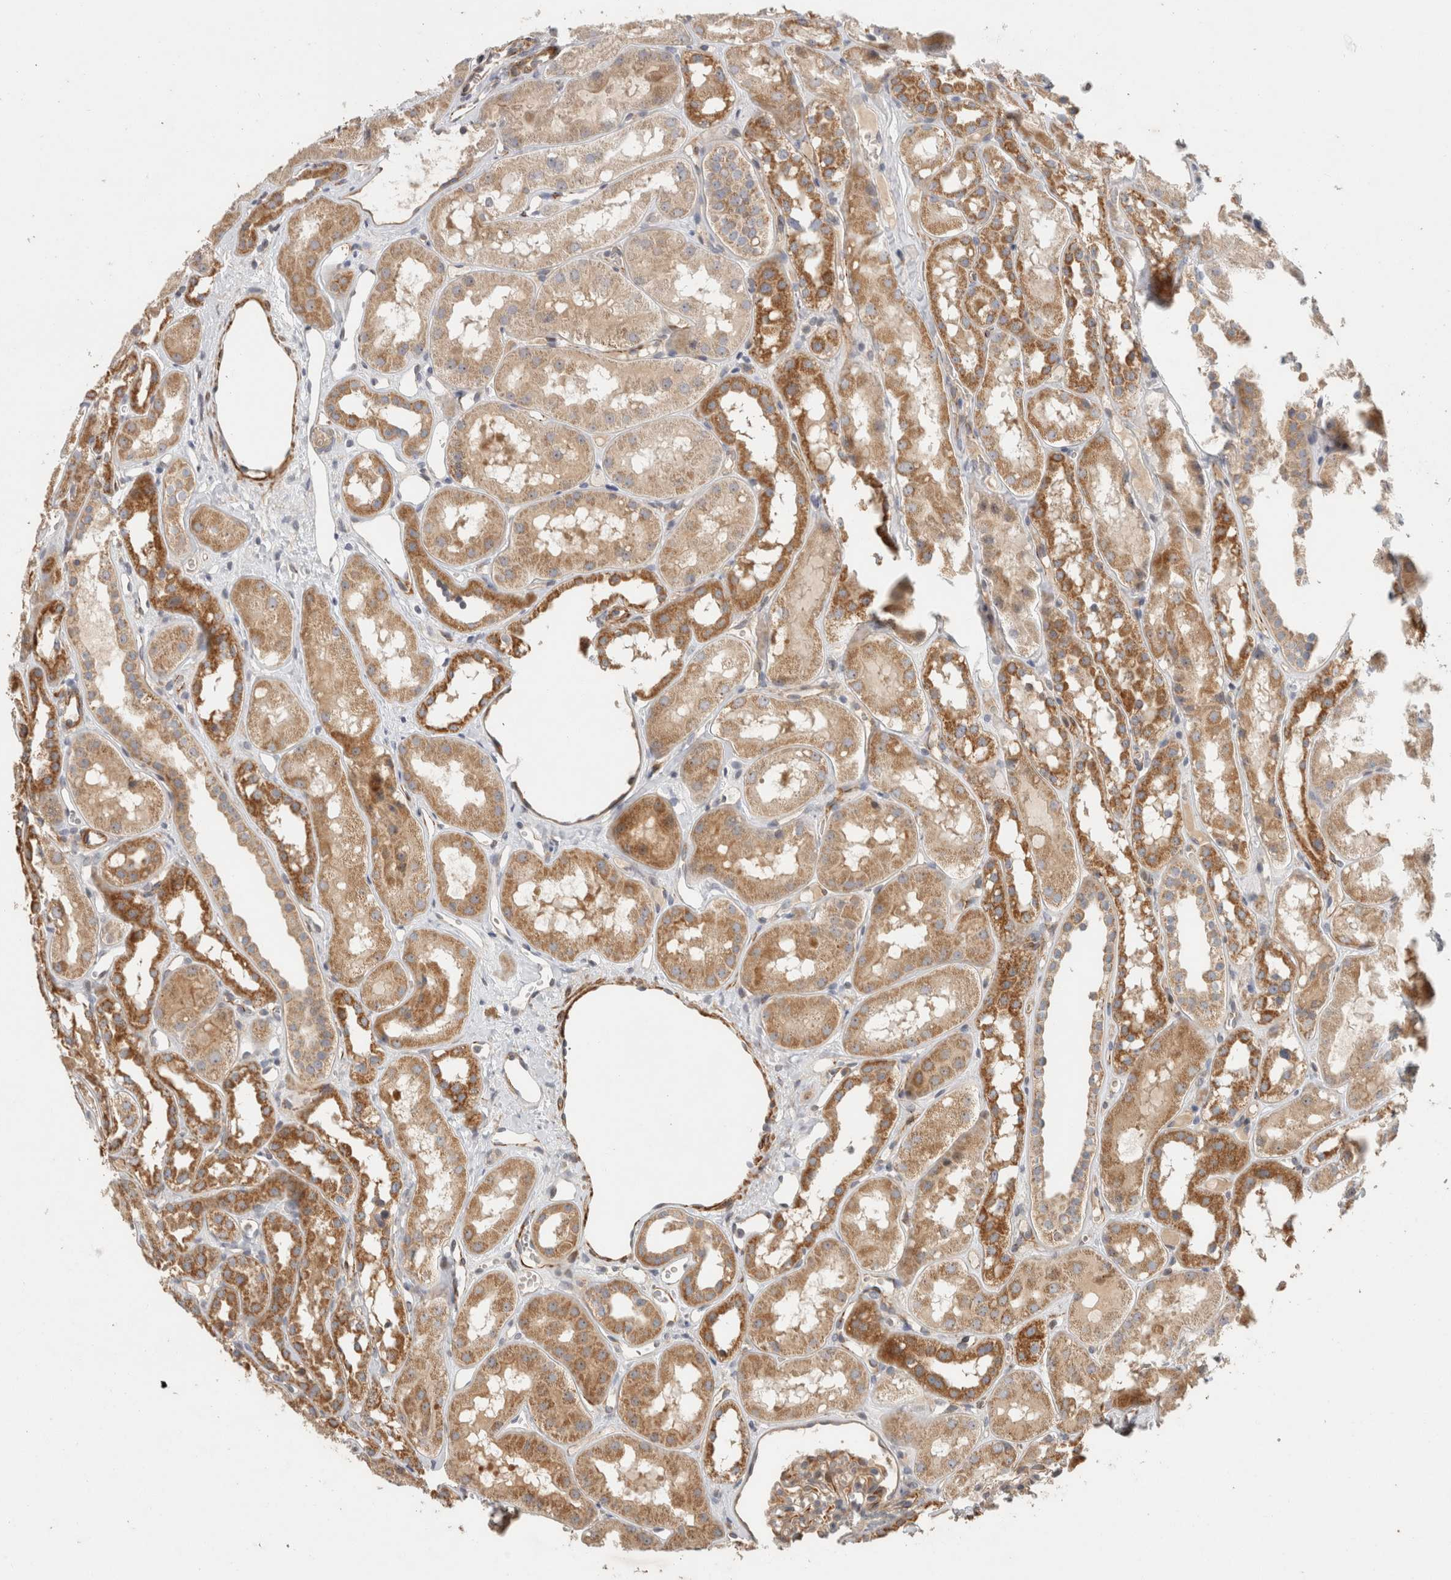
{"staining": {"intensity": "moderate", "quantity": "<25%", "location": "cytoplasmic/membranous"}, "tissue": "kidney", "cell_type": "Cells in glomeruli", "image_type": "normal", "snomed": [{"axis": "morphology", "description": "Normal tissue, NOS"}, {"axis": "topography", "description": "Kidney"}], "caption": "The photomicrograph displays immunohistochemical staining of benign kidney. There is moderate cytoplasmic/membranous staining is identified in approximately <25% of cells in glomeruli.", "gene": "SIPA1L2", "patient": {"sex": "male", "age": 16}}